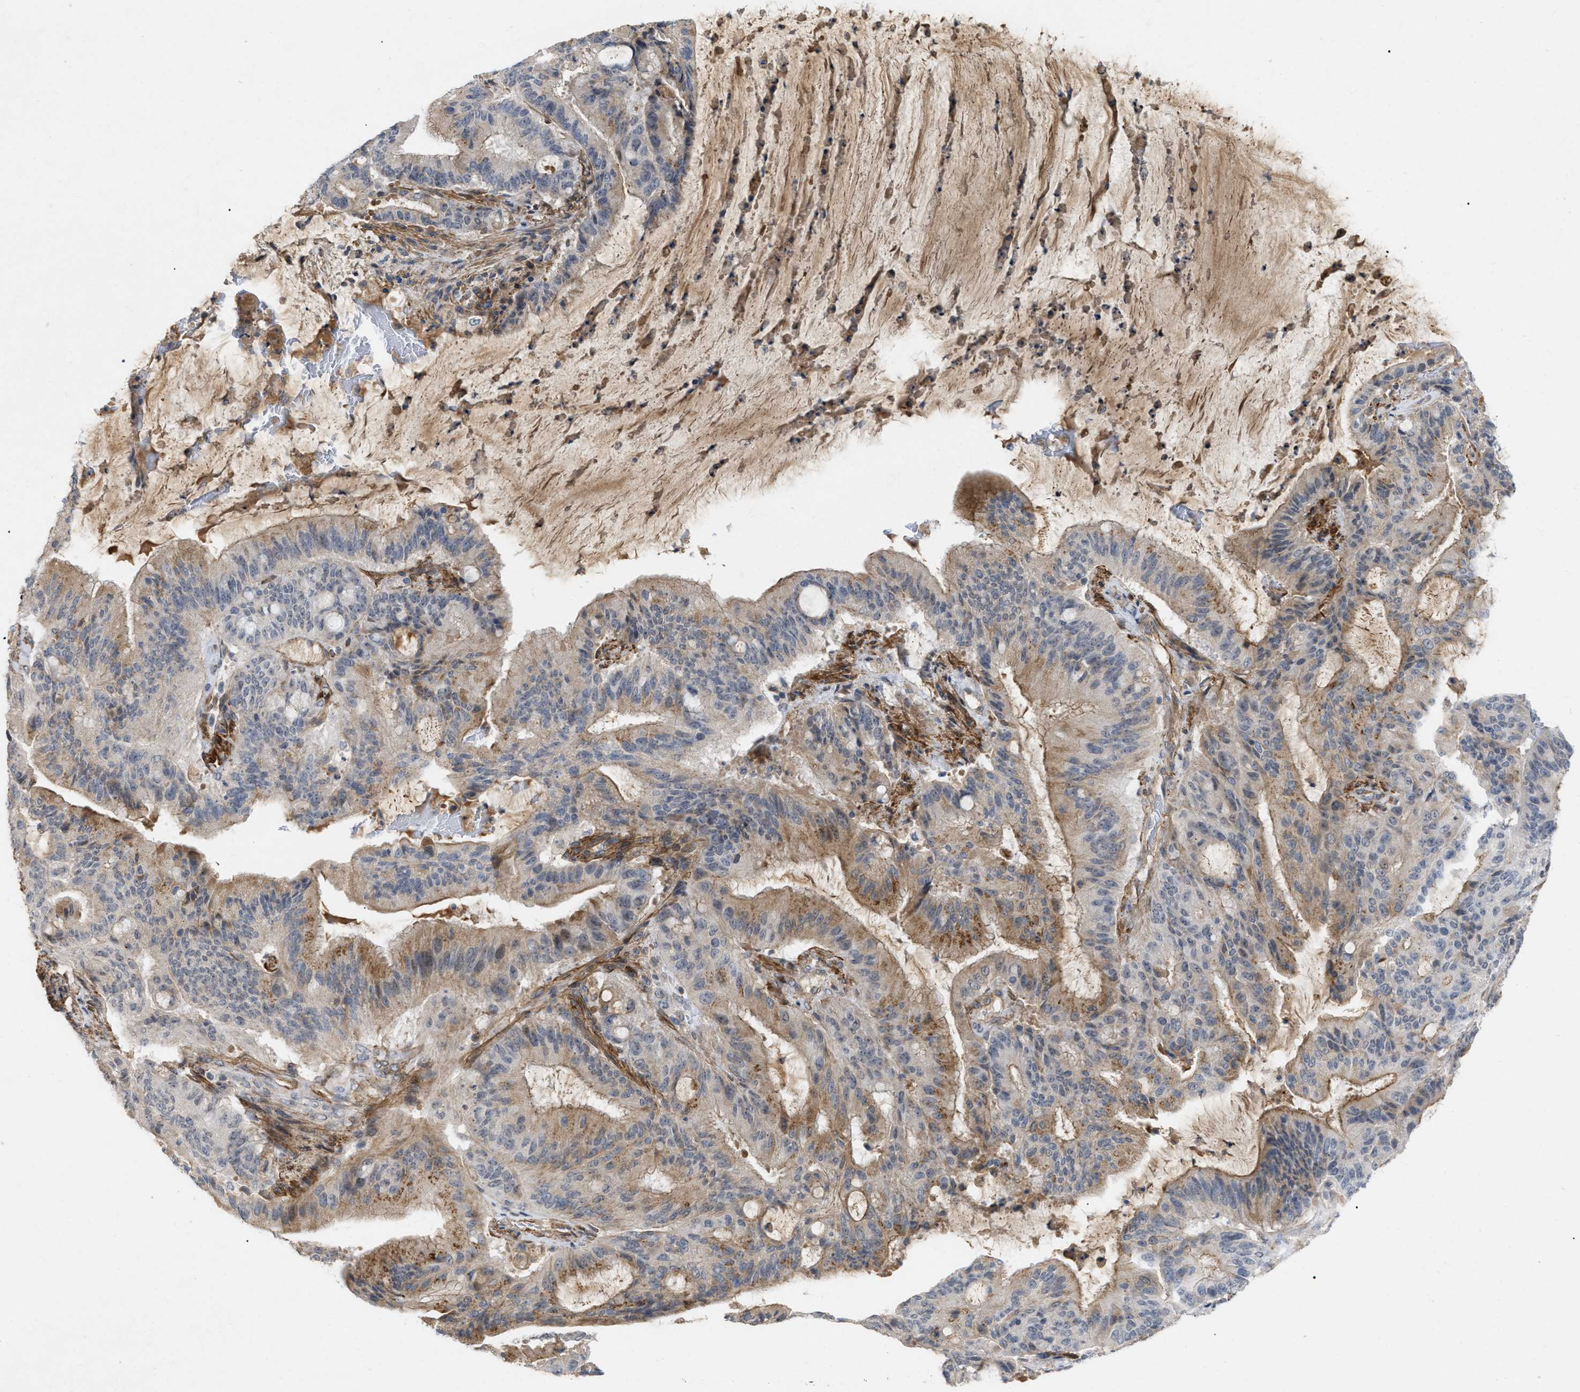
{"staining": {"intensity": "moderate", "quantity": "25%-75%", "location": "cytoplasmic/membranous"}, "tissue": "liver cancer", "cell_type": "Tumor cells", "image_type": "cancer", "snomed": [{"axis": "morphology", "description": "Normal tissue, NOS"}, {"axis": "morphology", "description": "Cholangiocarcinoma"}, {"axis": "topography", "description": "Liver"}, {"axis": "topography", "description": "Peripheral nerve tissue"}], "caption": "The micrograph shows staining of cholangiocarcinoma (liver), revealing moderate cytoplasmic/membranous protein staining (brown color) within tumor cells. (Stains: DAB (3,3'-diaminobenzidine) in brown, nuclei in blue, Microscopy: brightfield microscopy at high magnification).", "gene": "ST6GALNAC6", "patient": {"sex": "female", "age": 73}}